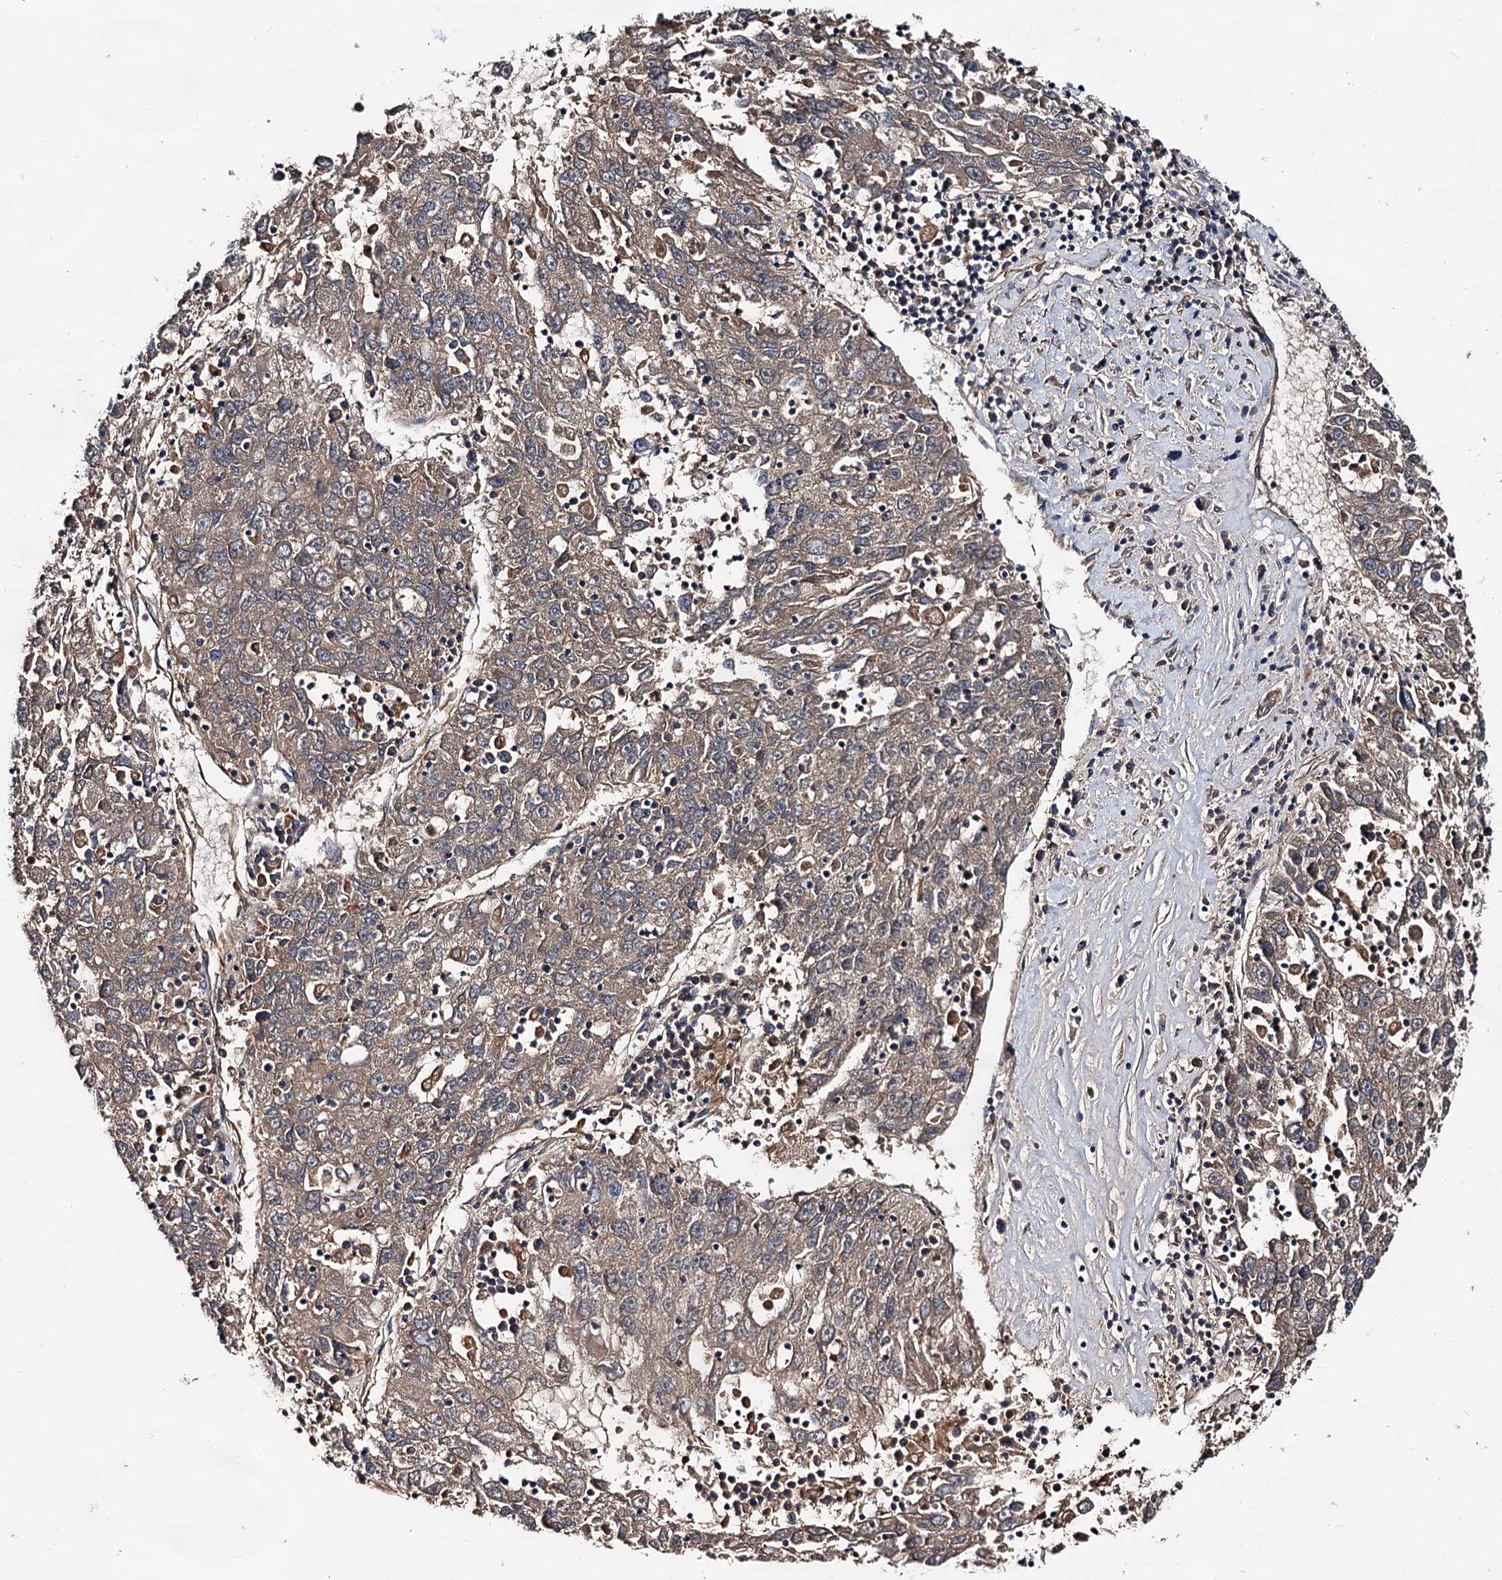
{"staining": {"intensity": "moderate", "quantity": ">75%", "location": "cytoplasmic/membranous"}, "tissue": "liver cancer", "cell_type": "Tumor cells", "image_type": "cancer", "snomed": [{"axis": "morphology", "description": "Carcinoma, Hepatocellular, NOS"}, {"axis": "topography", "description": "Liver"}], "caption": "Protein expression analysis of human liver cancer reveals moderate cytoplasmic/membranous expression in approximately >75% of tumor cells.", "gene": "TEX9", "patient": {"sex": "male", "age": 49}}